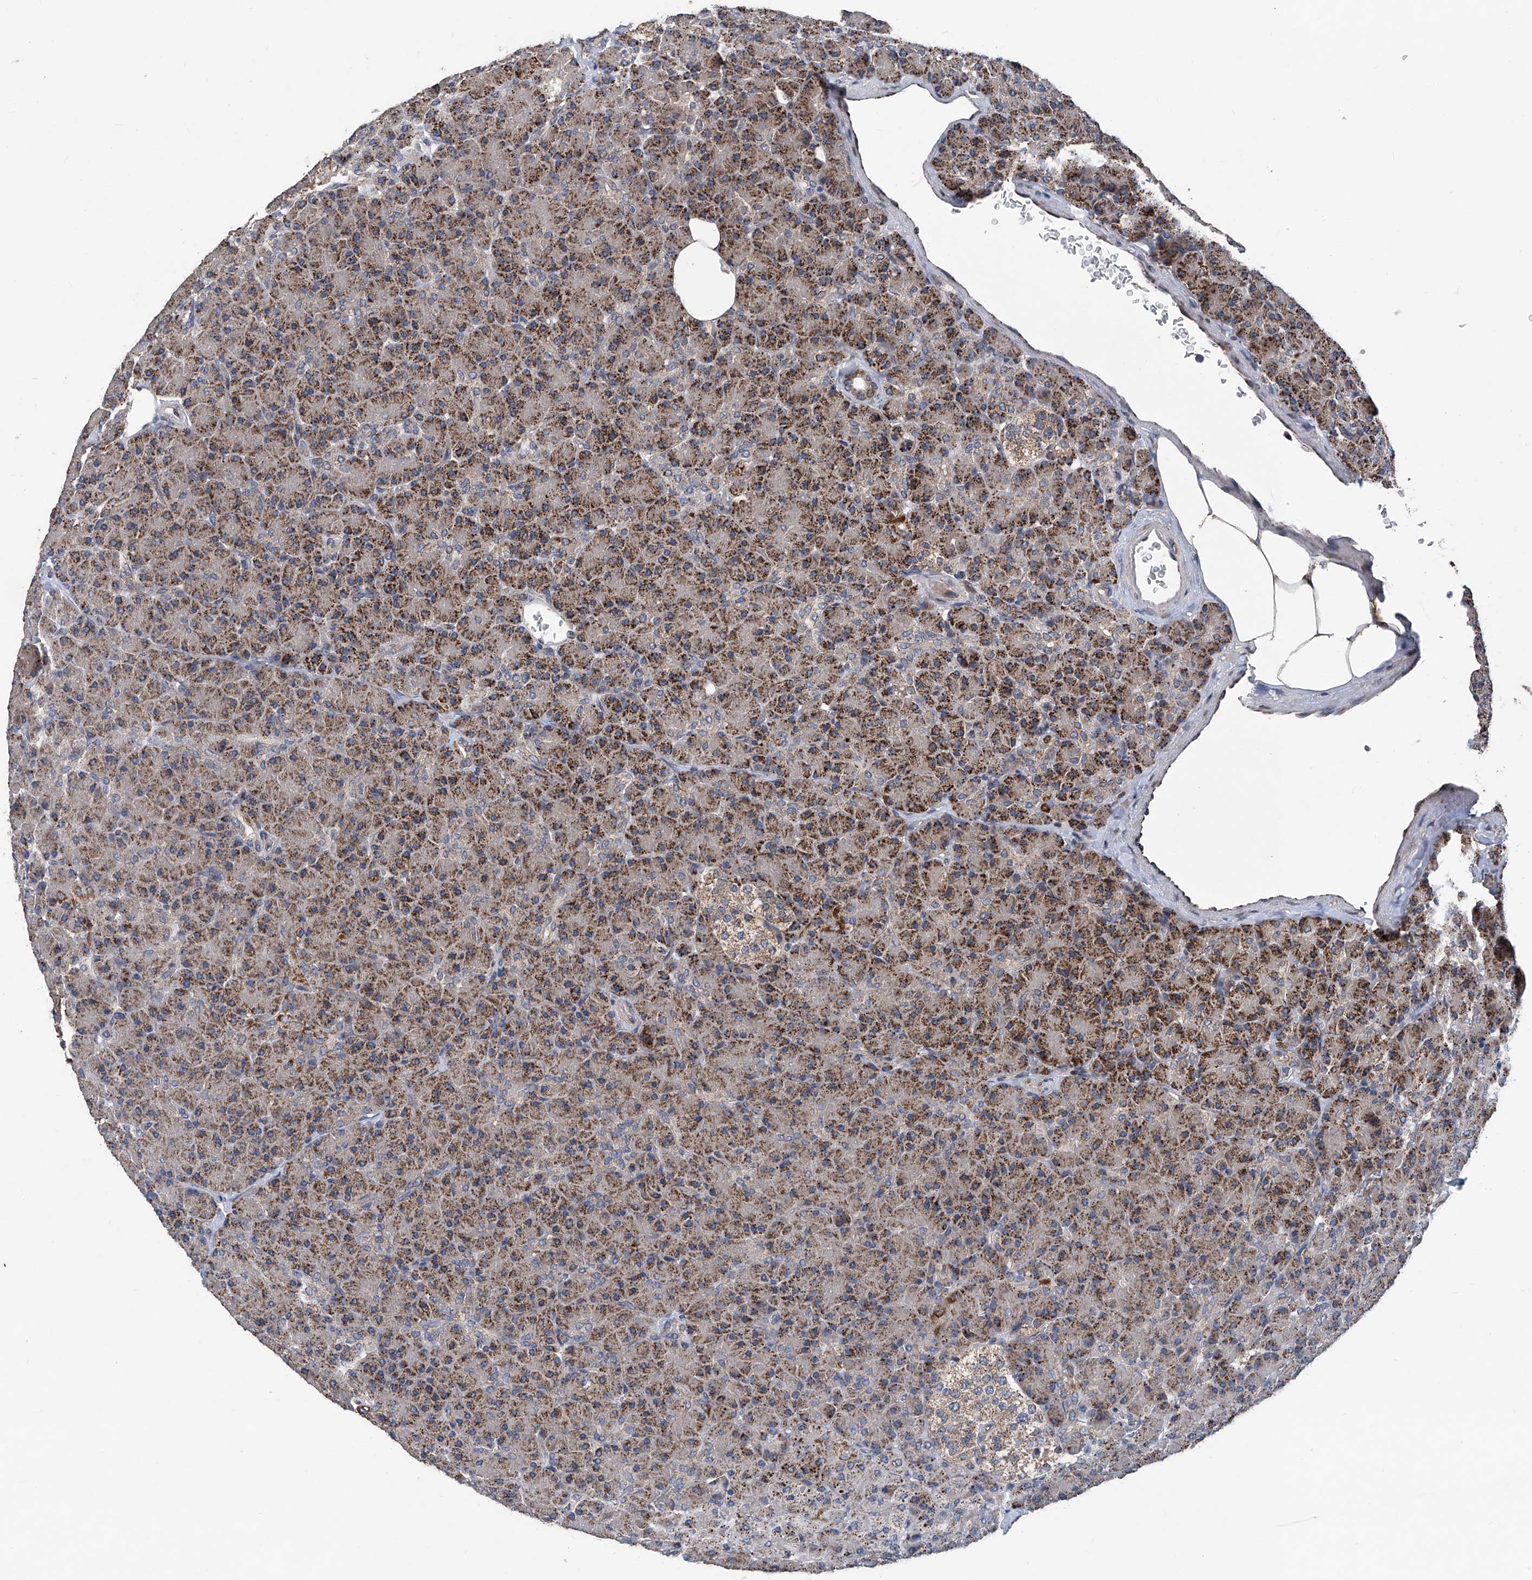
{"staining": {"intensity": "moderate", "quantity": ">75%", "location": "cytoplasmic/membranous"}, "tissue": "pancreas", "cell_type": "Exocrine glandular cells", "image_type": "normal", "snomed": [{"axis": "morphology", "description": "Normal tissue, NOS"}, {"axis": "topography", "description": "Pancreas"}], "caption": "The micrograph shows staining of benign pancreas, revealing moderate cytoplasmic/membranous protein expression (brown color) within exocrine glandular cells.", "gene": "BCKDHB", "patient": {"sex": "female", "age": 43}}